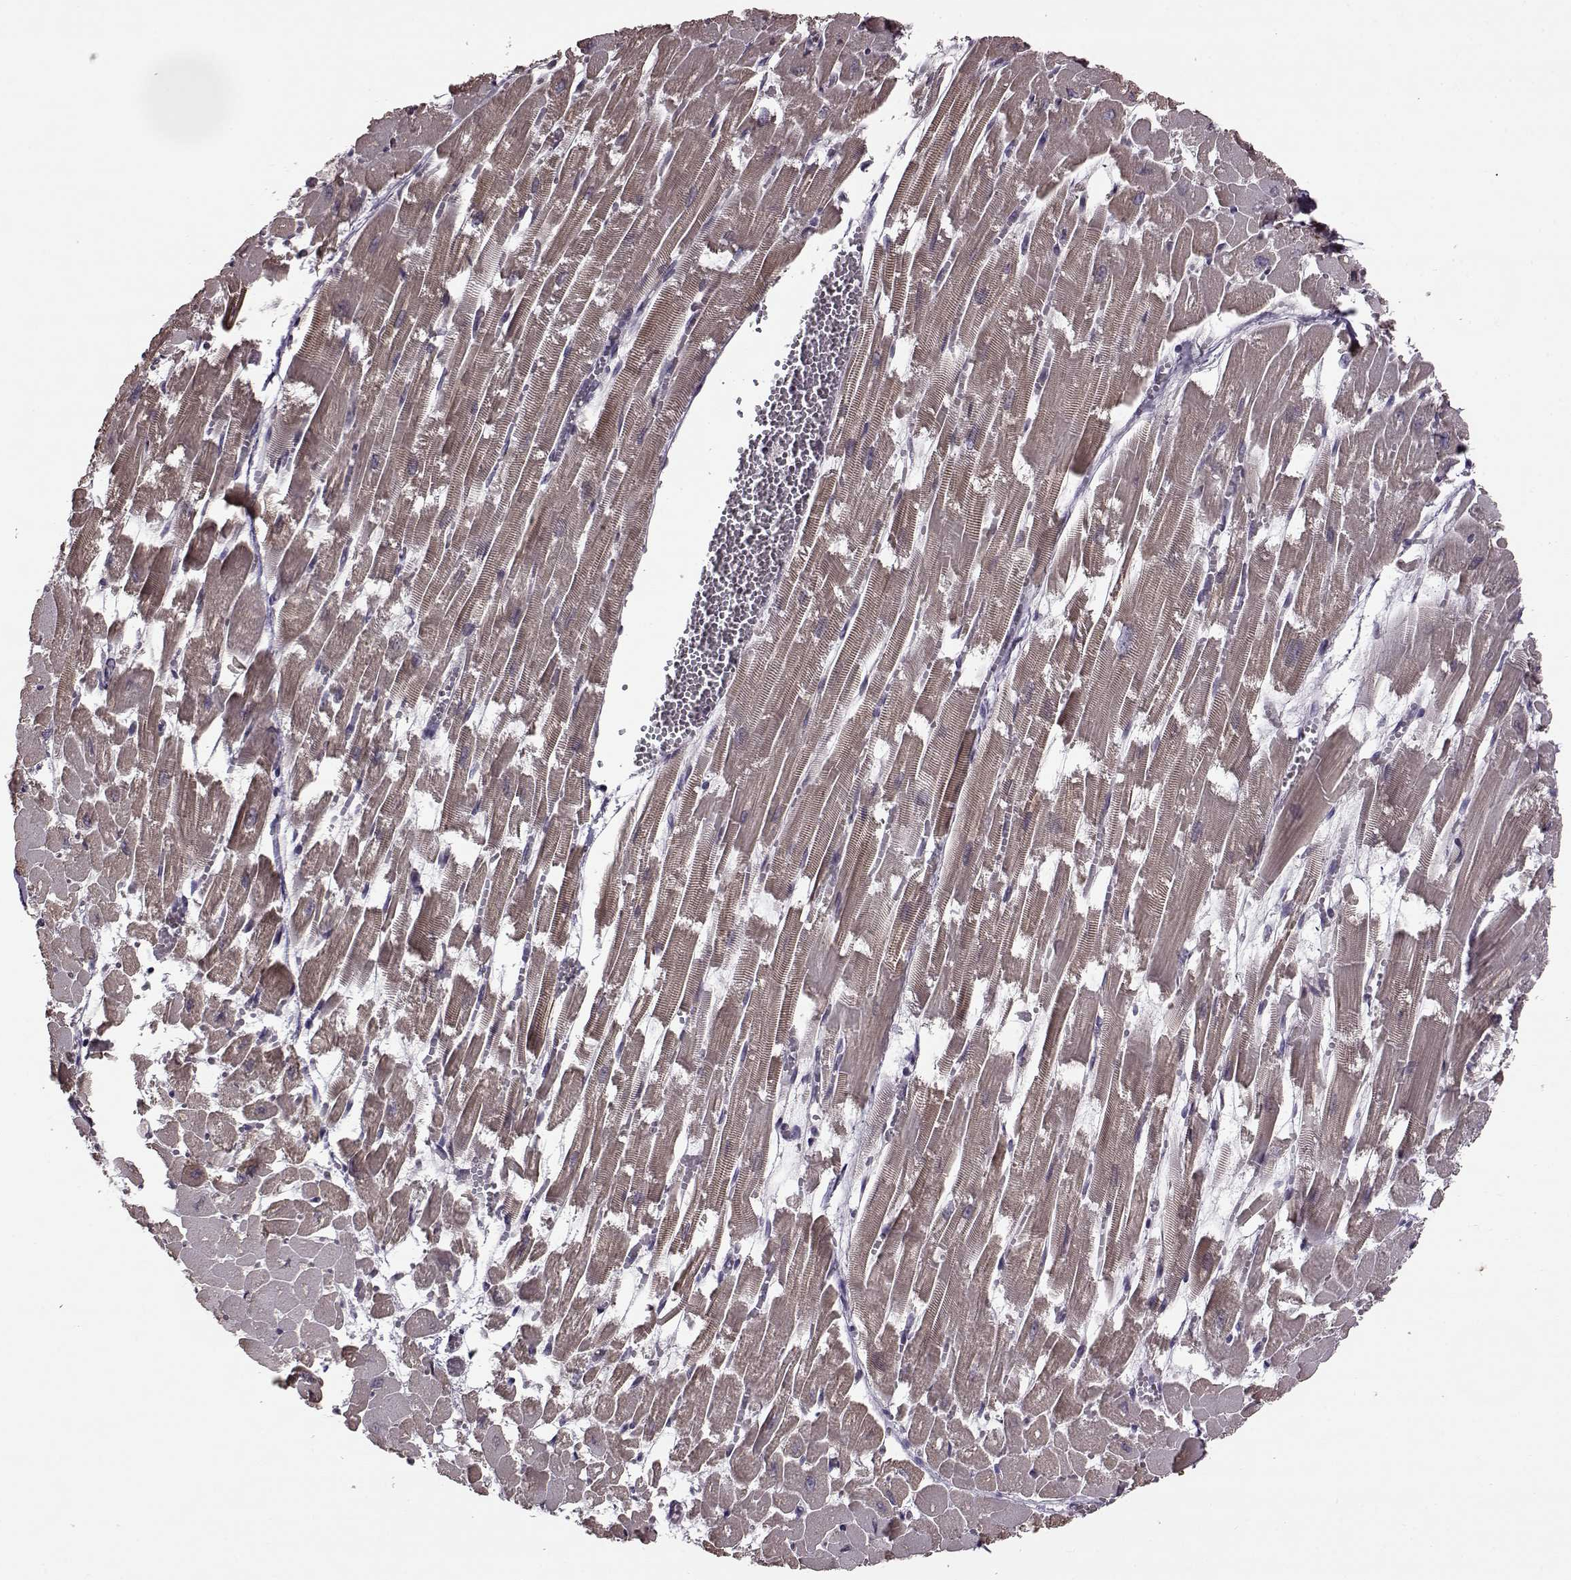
{"staining": {"intensity": "moderate", "quantity": "25%-75%", "location": "cytoplasmic/membranous"}, "tissue": "heart muscle", "cell_type": "Cardiomyocytes", "image_type": "normal", "snomed": [{"axis": "morphology", "description": "Normal tissue, NOS"}, {"axis": "topography", "description": "Heart"}], "caption": "Immunohistochemical staining of benign human heart muscle demonstrates 25%-75% levels of moderate cytoplasmic/membranous protein staining in about 25%-75% of cardiomyocytes.", "gene": "STX1A", "patient": {"sex": "female", "age": 52}}